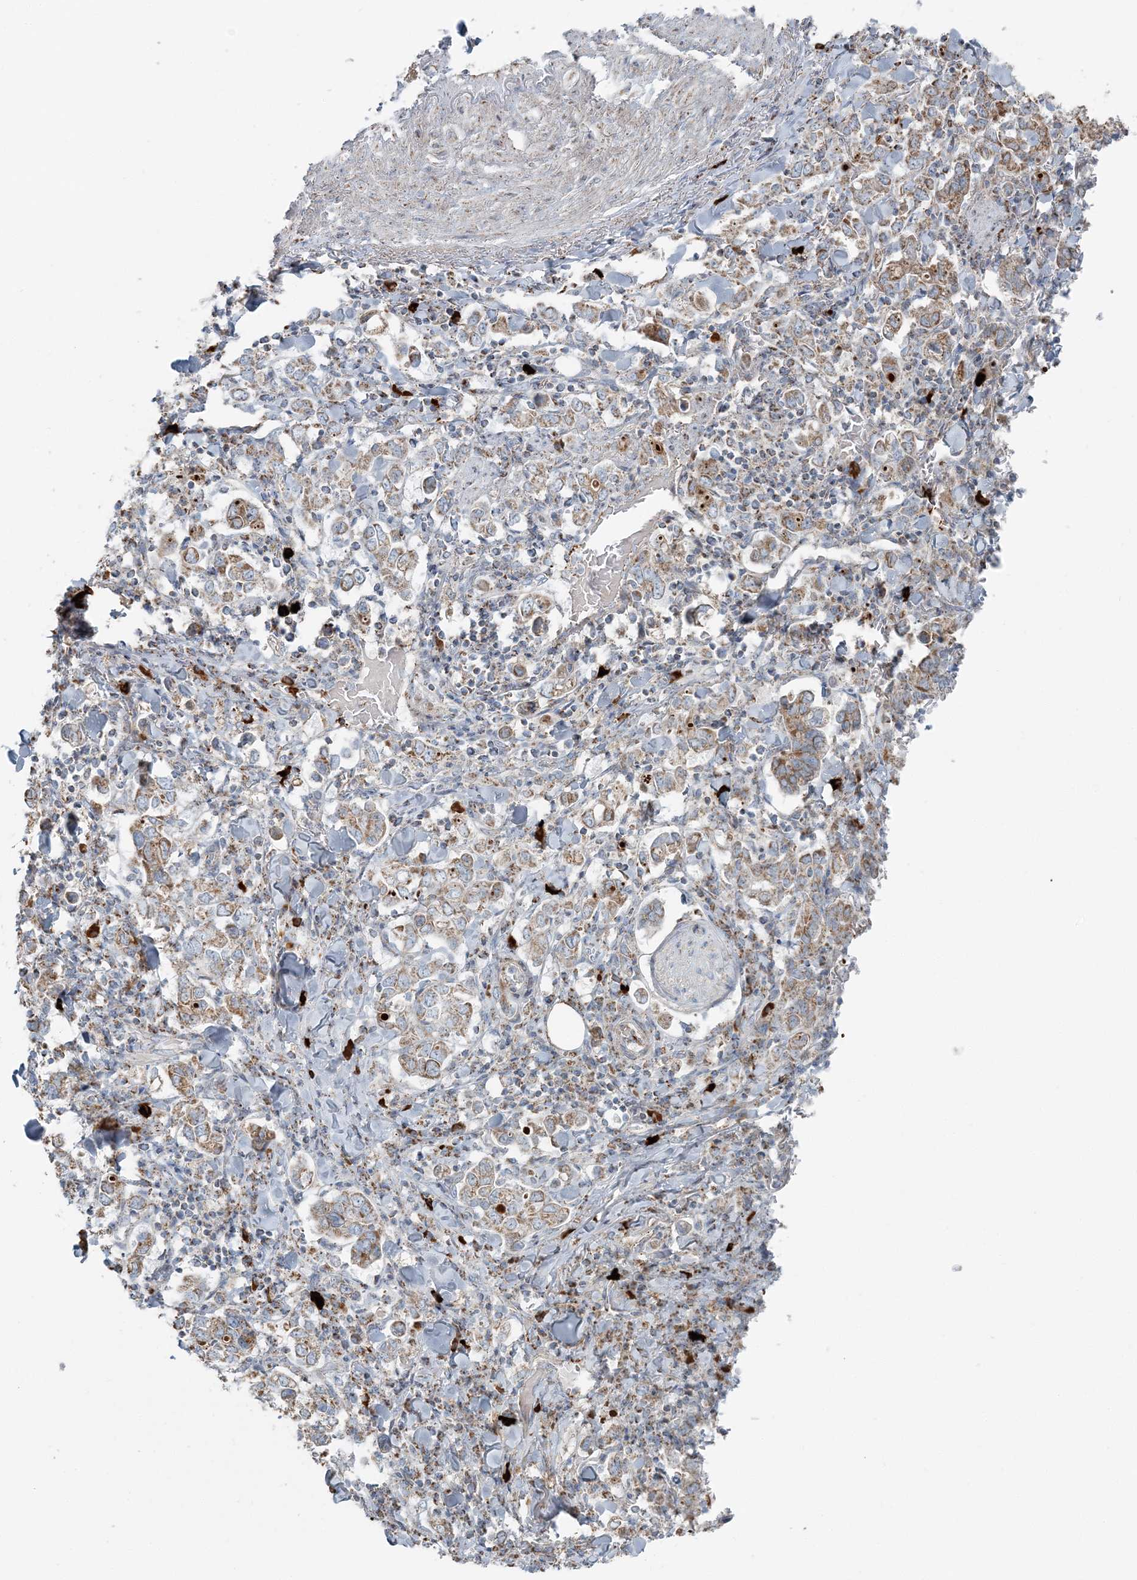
{"staining": {"intensity": "moderate", "quantity": "25%-75%", "location": "cytoplasmic/membranous"}, "tissue": "stomach cancer", "cell_type": "Tumor cells", "image_type": "cancer", "snomed": [{"axis": "morphology", "description": "Adenocarcinoma, NOS"}, {"axis": "topography", "description": "Stomach, upper"}], "caption": "Immunohistochemical staining of stomach cancer (adenocarcinoma) reveals medium levels of moderate cytoplasmic/membranous expression in about 25%-75% of tumor cells.", "gene": "SLC22A16", "patient": {"sex": "male", "age": 62}}